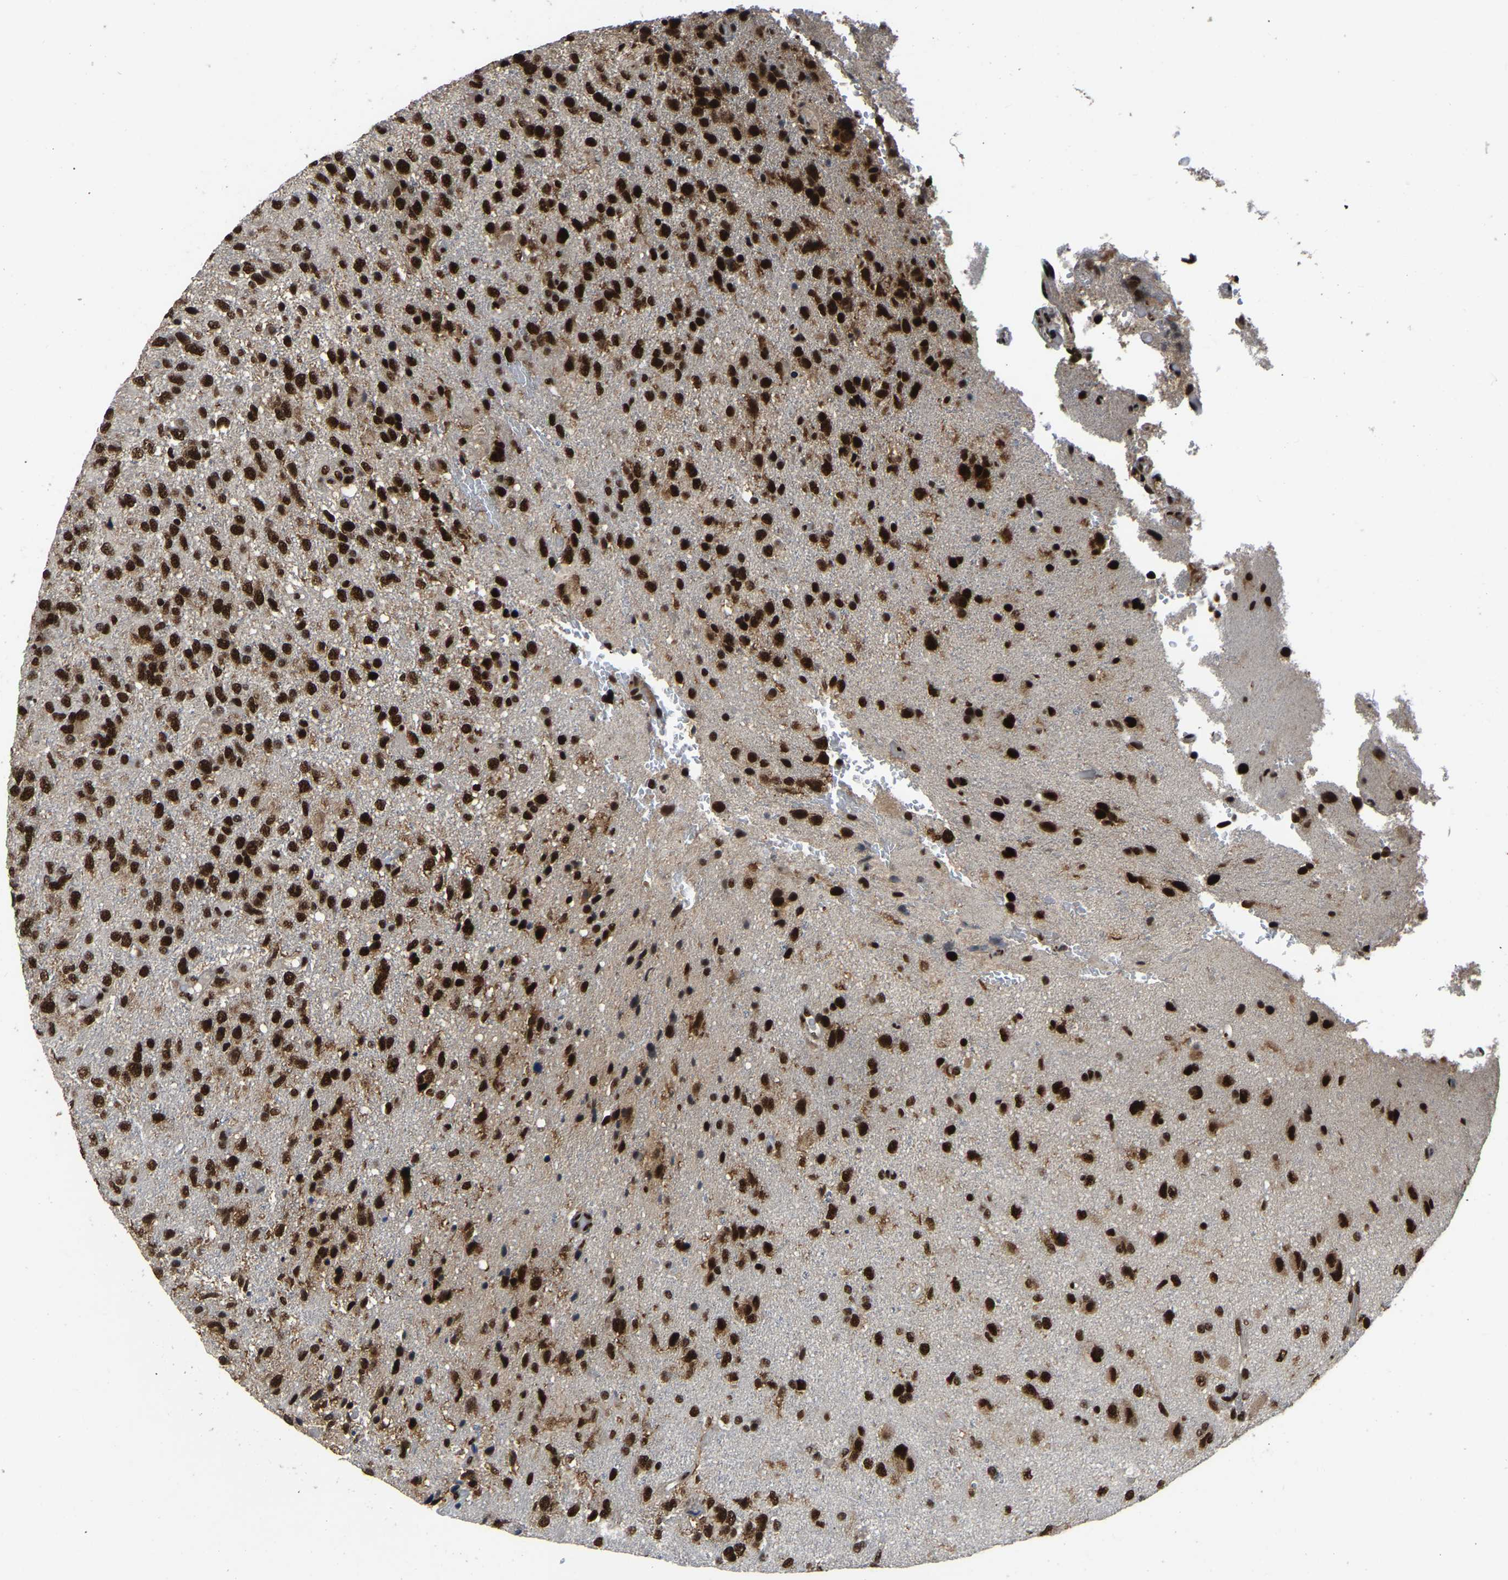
{"staining": {"intensity": "strong", "quantity": ">75%", "location": "nuclear"}, "tissue": "glioma", "cell_type": "Tumor cells", "image_type": "cancer", "snomed": [{"axis": "morphology", "description": "Glioma, malignant, High grade"}, {"axis": "topography", "description": "Brain"}], "caption": "Immunohistochemistry (IHC) of glioma shows high levels of strong nuclear positivity in approximately >75% of tumor cells. Using DAB (3,3'-diaminobenzidine) (brown) and hematoxylin (blue) stains, captured at high magnification using brightfield microscopy.", "gene": "TBL1XR1", "patient": {"sex": "female", "age": 58}}